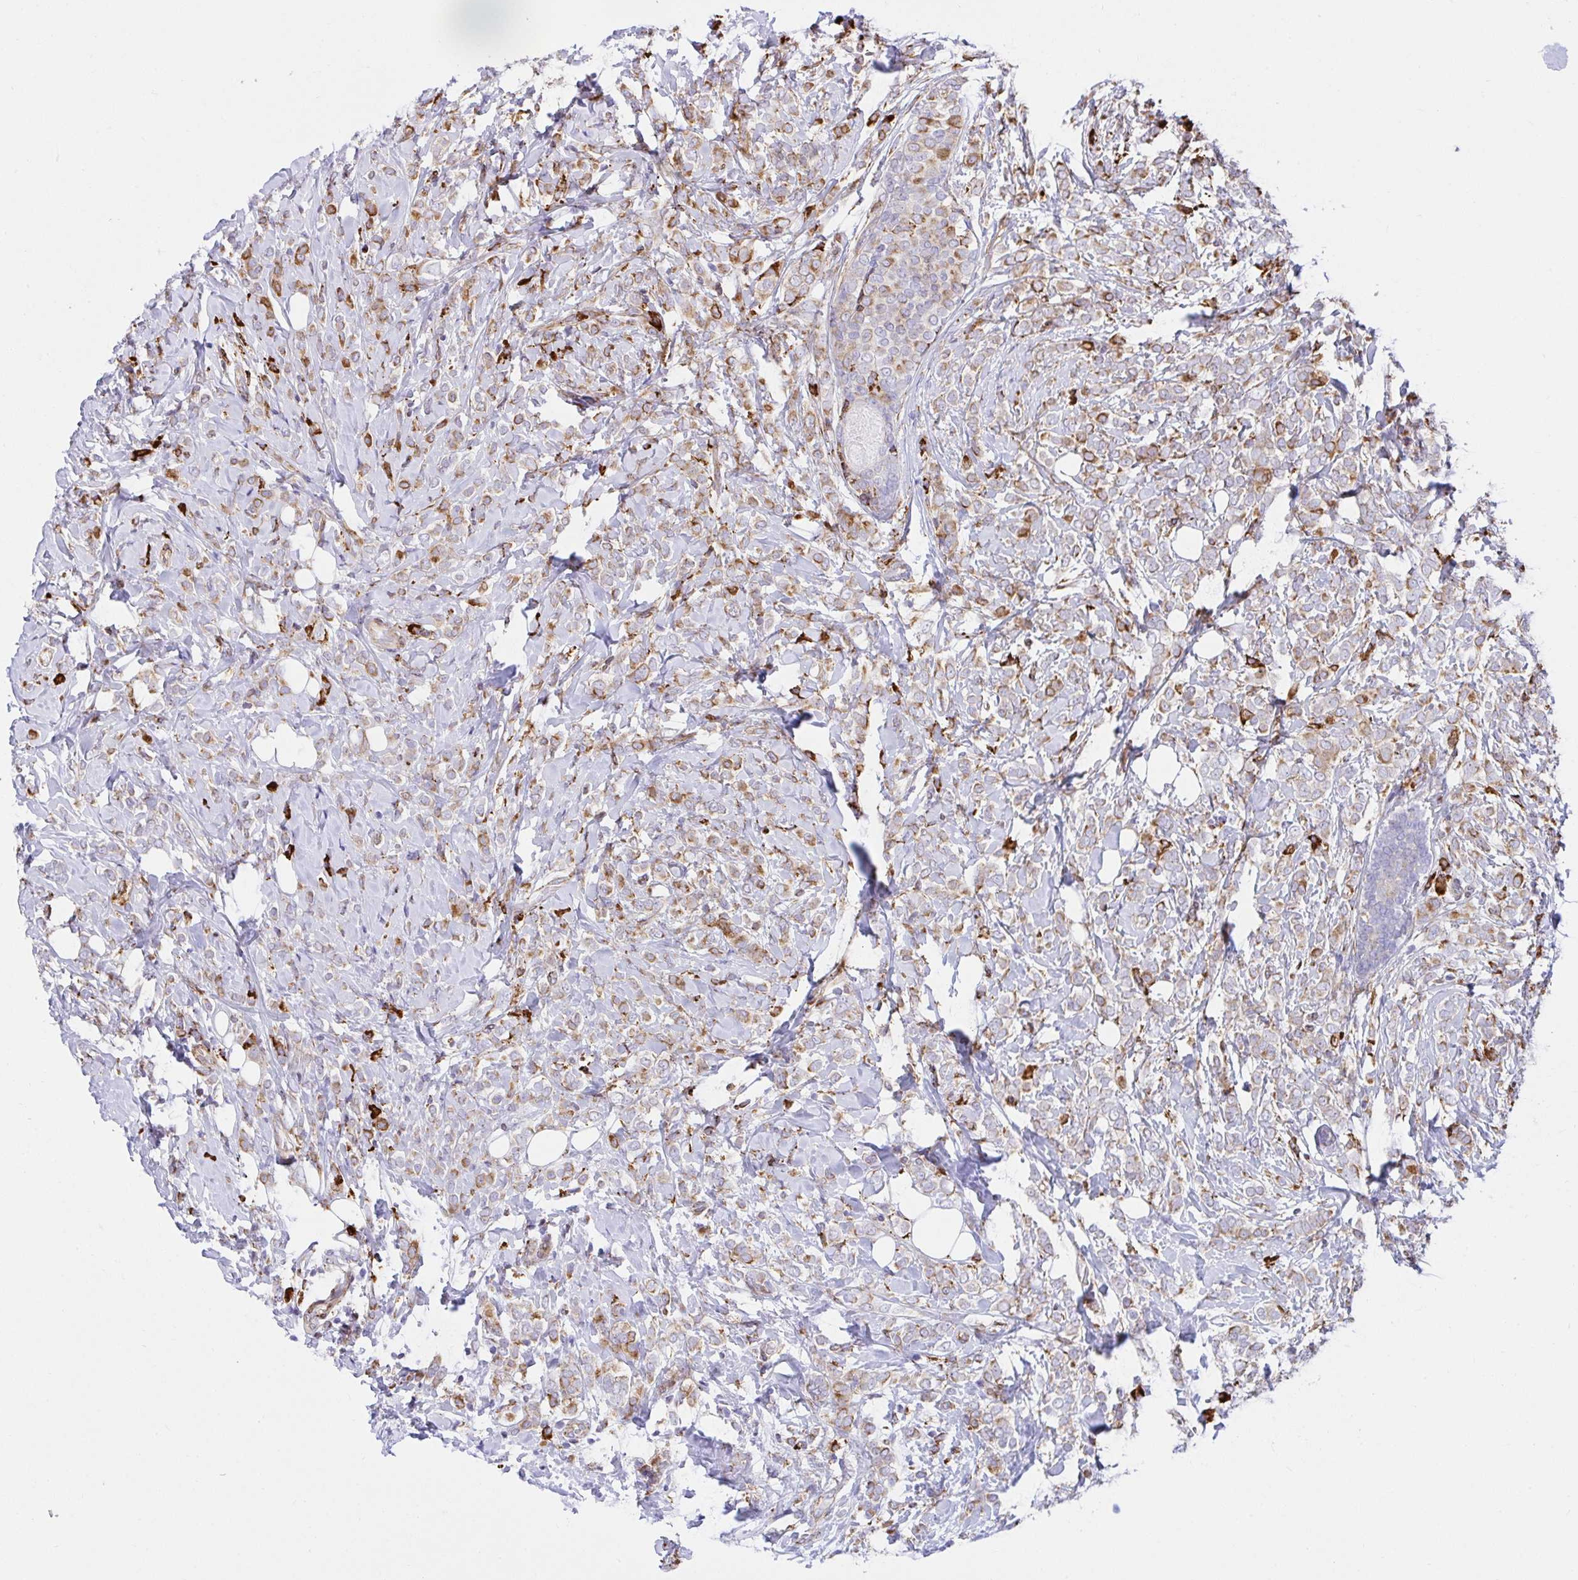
{"staining": {"intensity": "moderate", "quantity": "<25%", "location": "cytoplasmic/membranous"}, "tissue": "breast cancer", "cell_type": "Tumor cells", "image_type": "cancer", "snomed": [{"axis": "morphology", "description": "Lobular carcinoma"}, {"axis": "topography", "description": "Breast"}], "caption": "The immunohistochemical stain labels moderate cytoplasmic/membranous positivity in tumor cells of lobular carcinoma (breast) tissue. (brown staining indicates protein expression, while blue staining denotes nuclei).", "gene": "CLGN", "patient": {"sex": "female", "age": 49}}